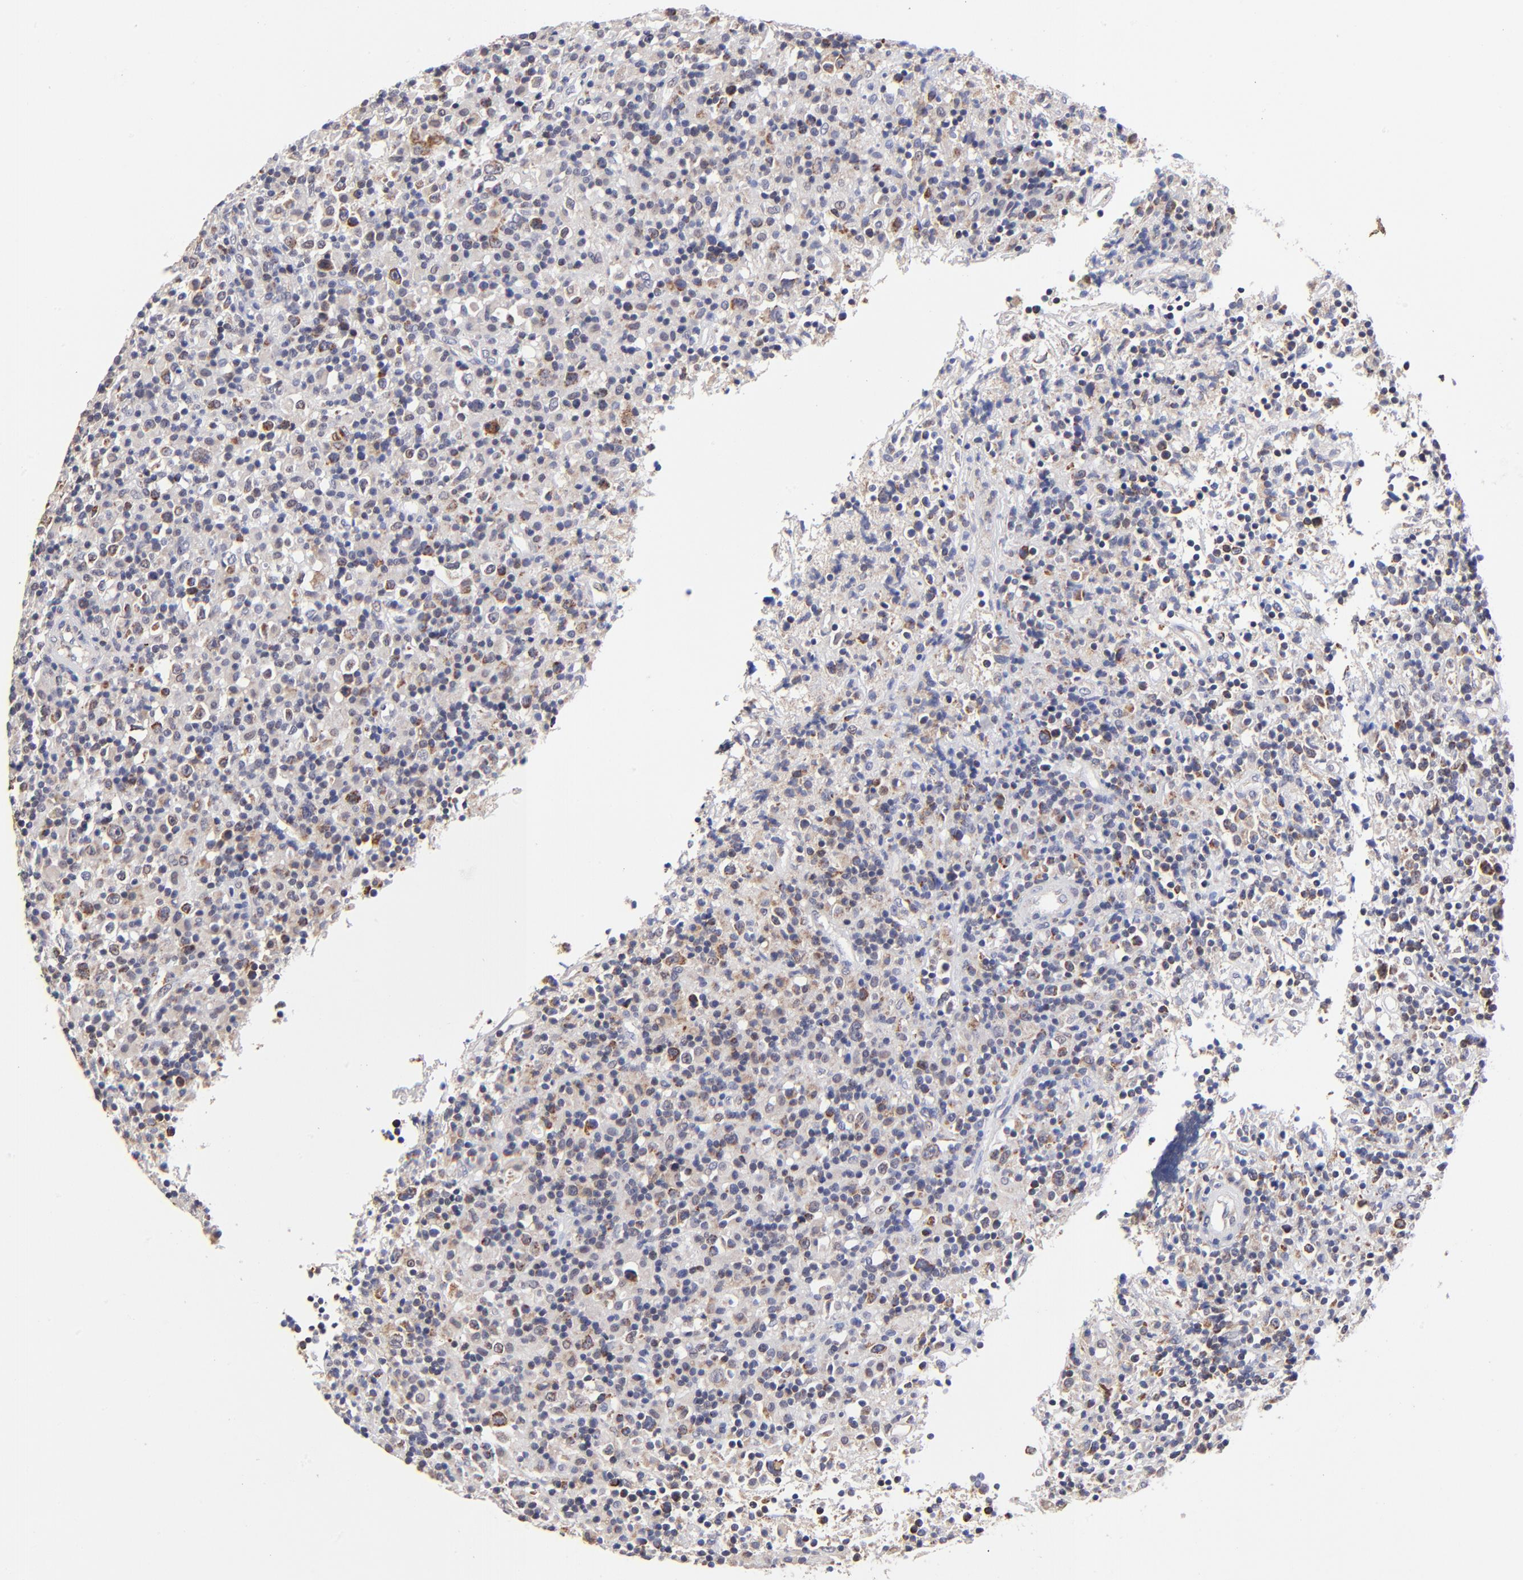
{"staining": {"intensity": "weak", "quantity": "<25%", "location": "cytoplasmic/membranous"}, "tissue": "lymphoma", "cell_type": "Tumor cells", "image_type": "cancer", "snomed": [{"axis": "morphology", "description": "Hodgkin's disease, NOS"}, {"axis": "topography", "description": "Lymph node"}], "caption": "High magnification brightfield microscopy of Hodgkin's disease stained with DAB (brown) and counterstained with hematoxylin (blue): tumor cells show no significant expression.", "gene": "FBXL12", "patient": {"sex": "male", "age": 46}}